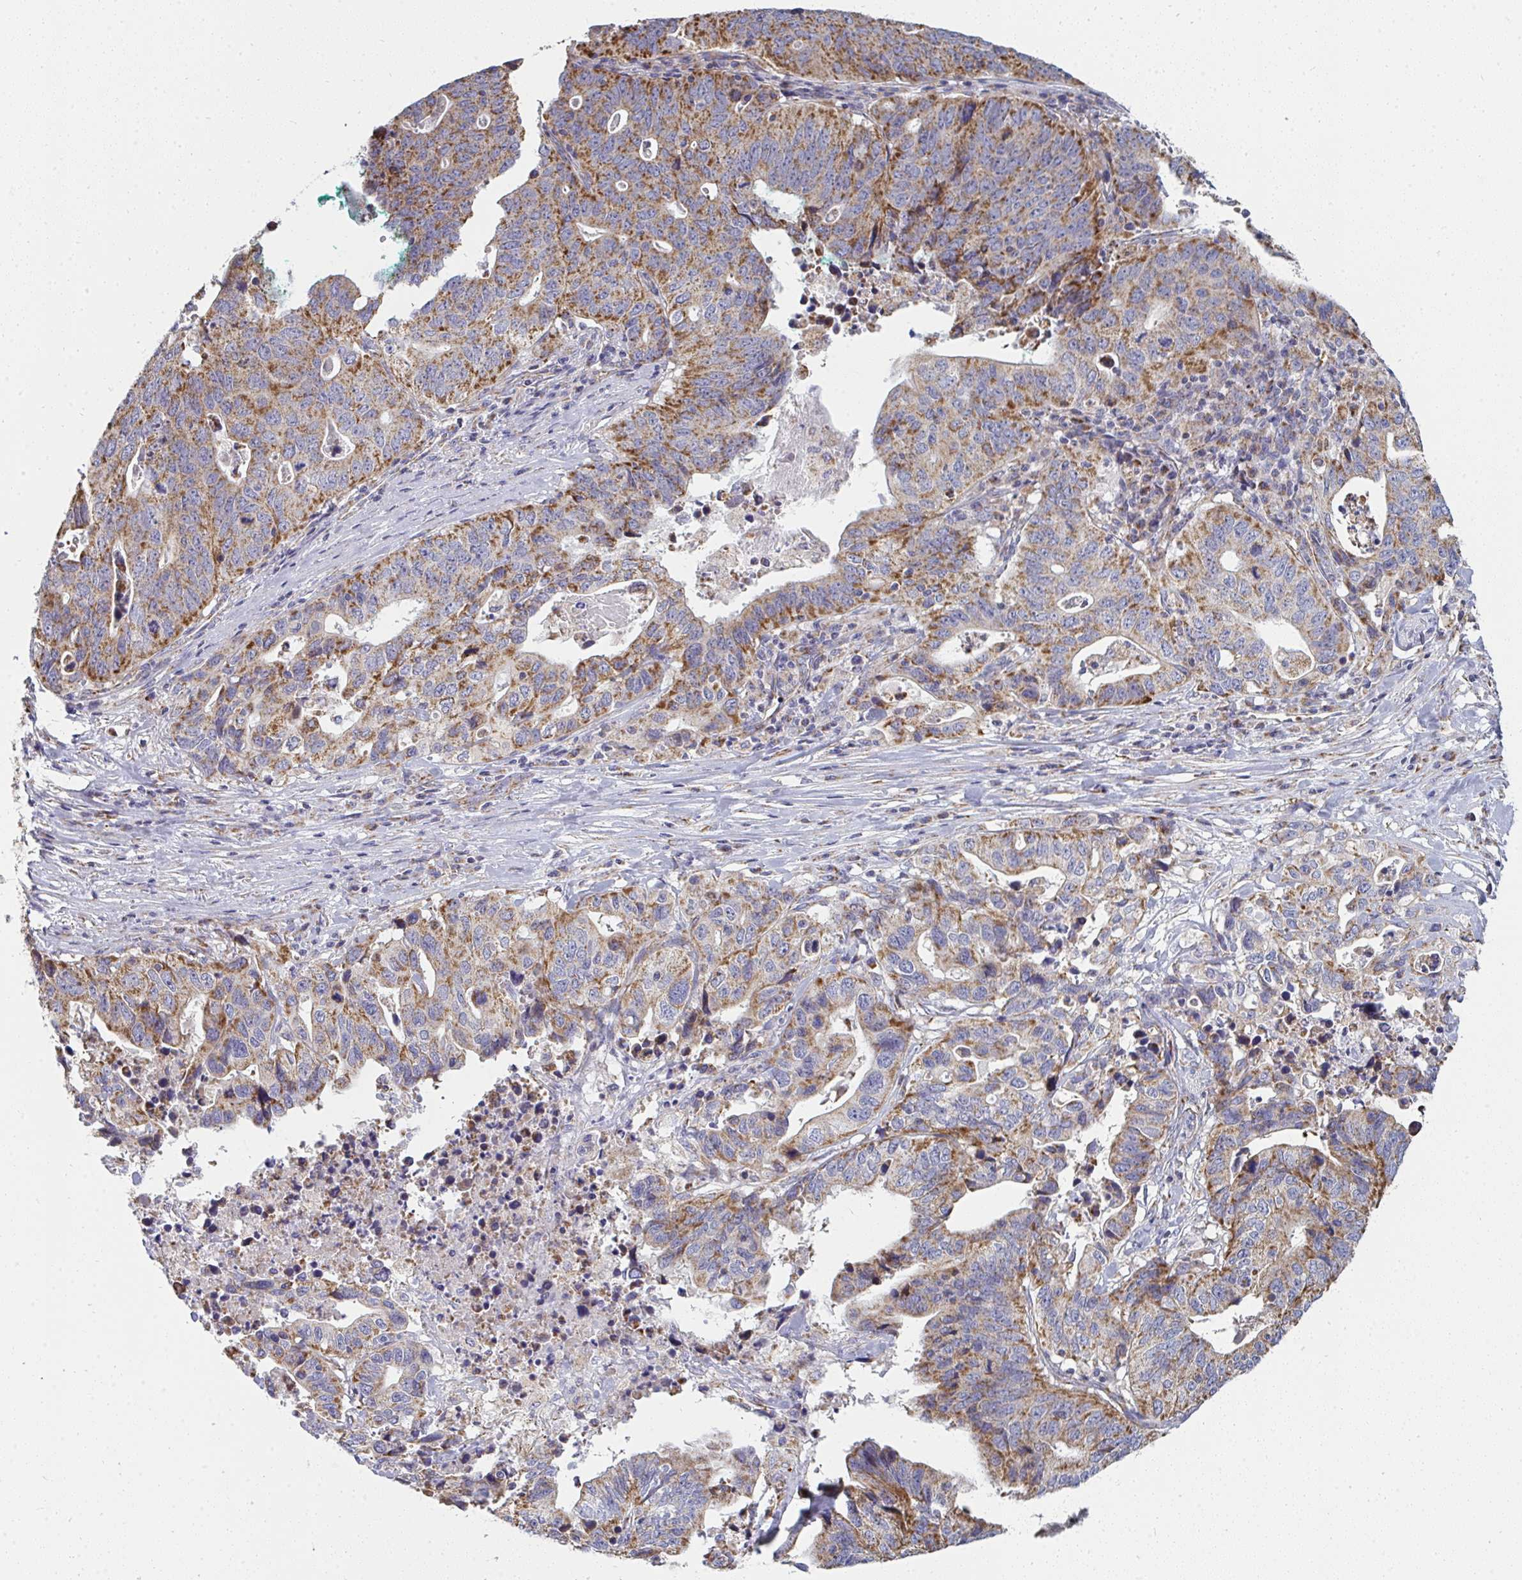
{"staining": {"intensity": "moderate", "quantity": ">75%", "location": "cytoplasmic/membranous"}, "tissue": "stomach cancer", "cell_type": "Tumor cells", "image_type": "cancer", "snomed": [{"axis": "morphology", "description": "Adenocarcinoma, NOS"}, {"axis": "topography", "description": "Stomach, upper"}], "caption": "About >75% of tumor cells in stomach cancer display moderate cytoplasmic/membranous protein expression as visualized by brown immunohistochemical staining.", "gene": "FAHD1", "patient": {"sex": "female", "age": 67}}